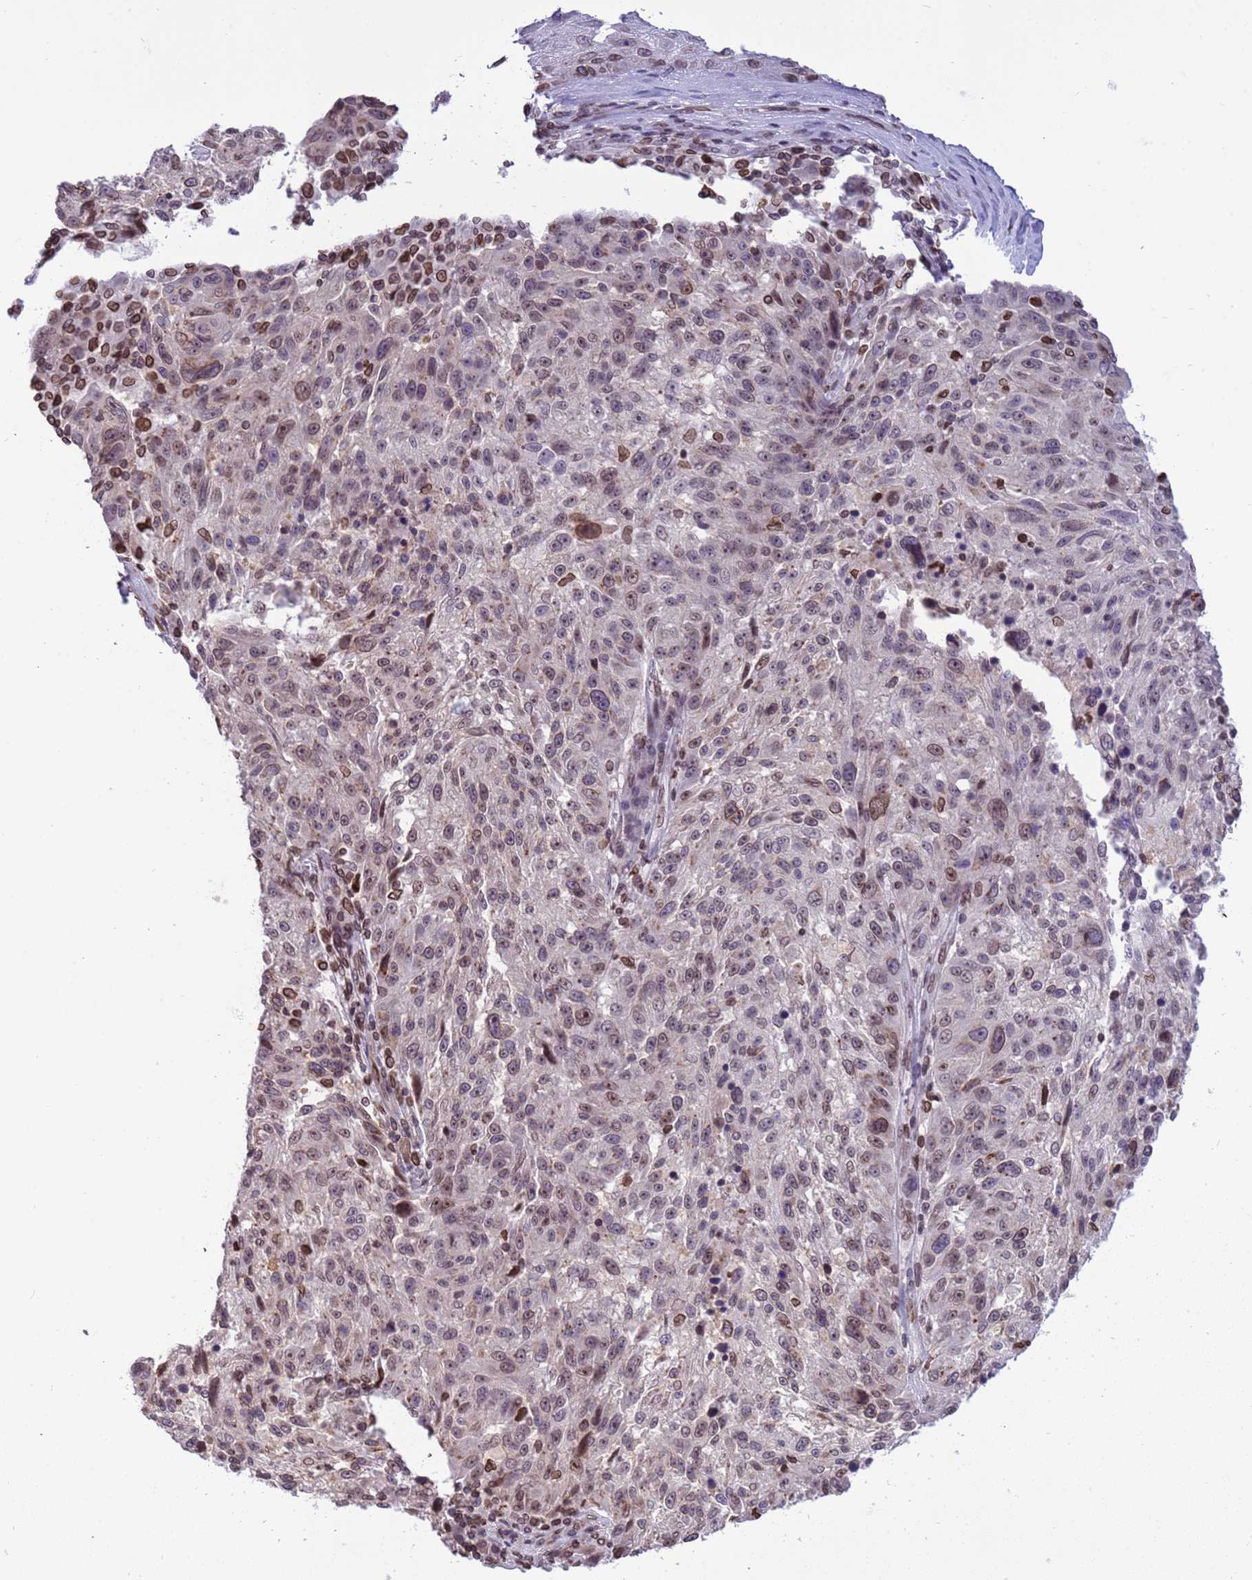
{"staining": {"intensity": "moderate", "quantity": "<25%", "location": "cytoplasmic/membranous,nuclear"}, "tissue": "melanoma", "cell_type": "Tumor cells", "image_type": "cancer", "snomed": [{"axis": "morphology", "description": "Malignant melanoma, NOS"}, {"axis": "topography", "description": "Skin"}], "caption": "Malignant melanoma stained with immunohistochemistry reveals moderate cytoplasmic/membranous and nuclear positivity in about <25% of tumor cells.", "gene": "DHX37", "patient": {"sex": "male", "age": 53}}